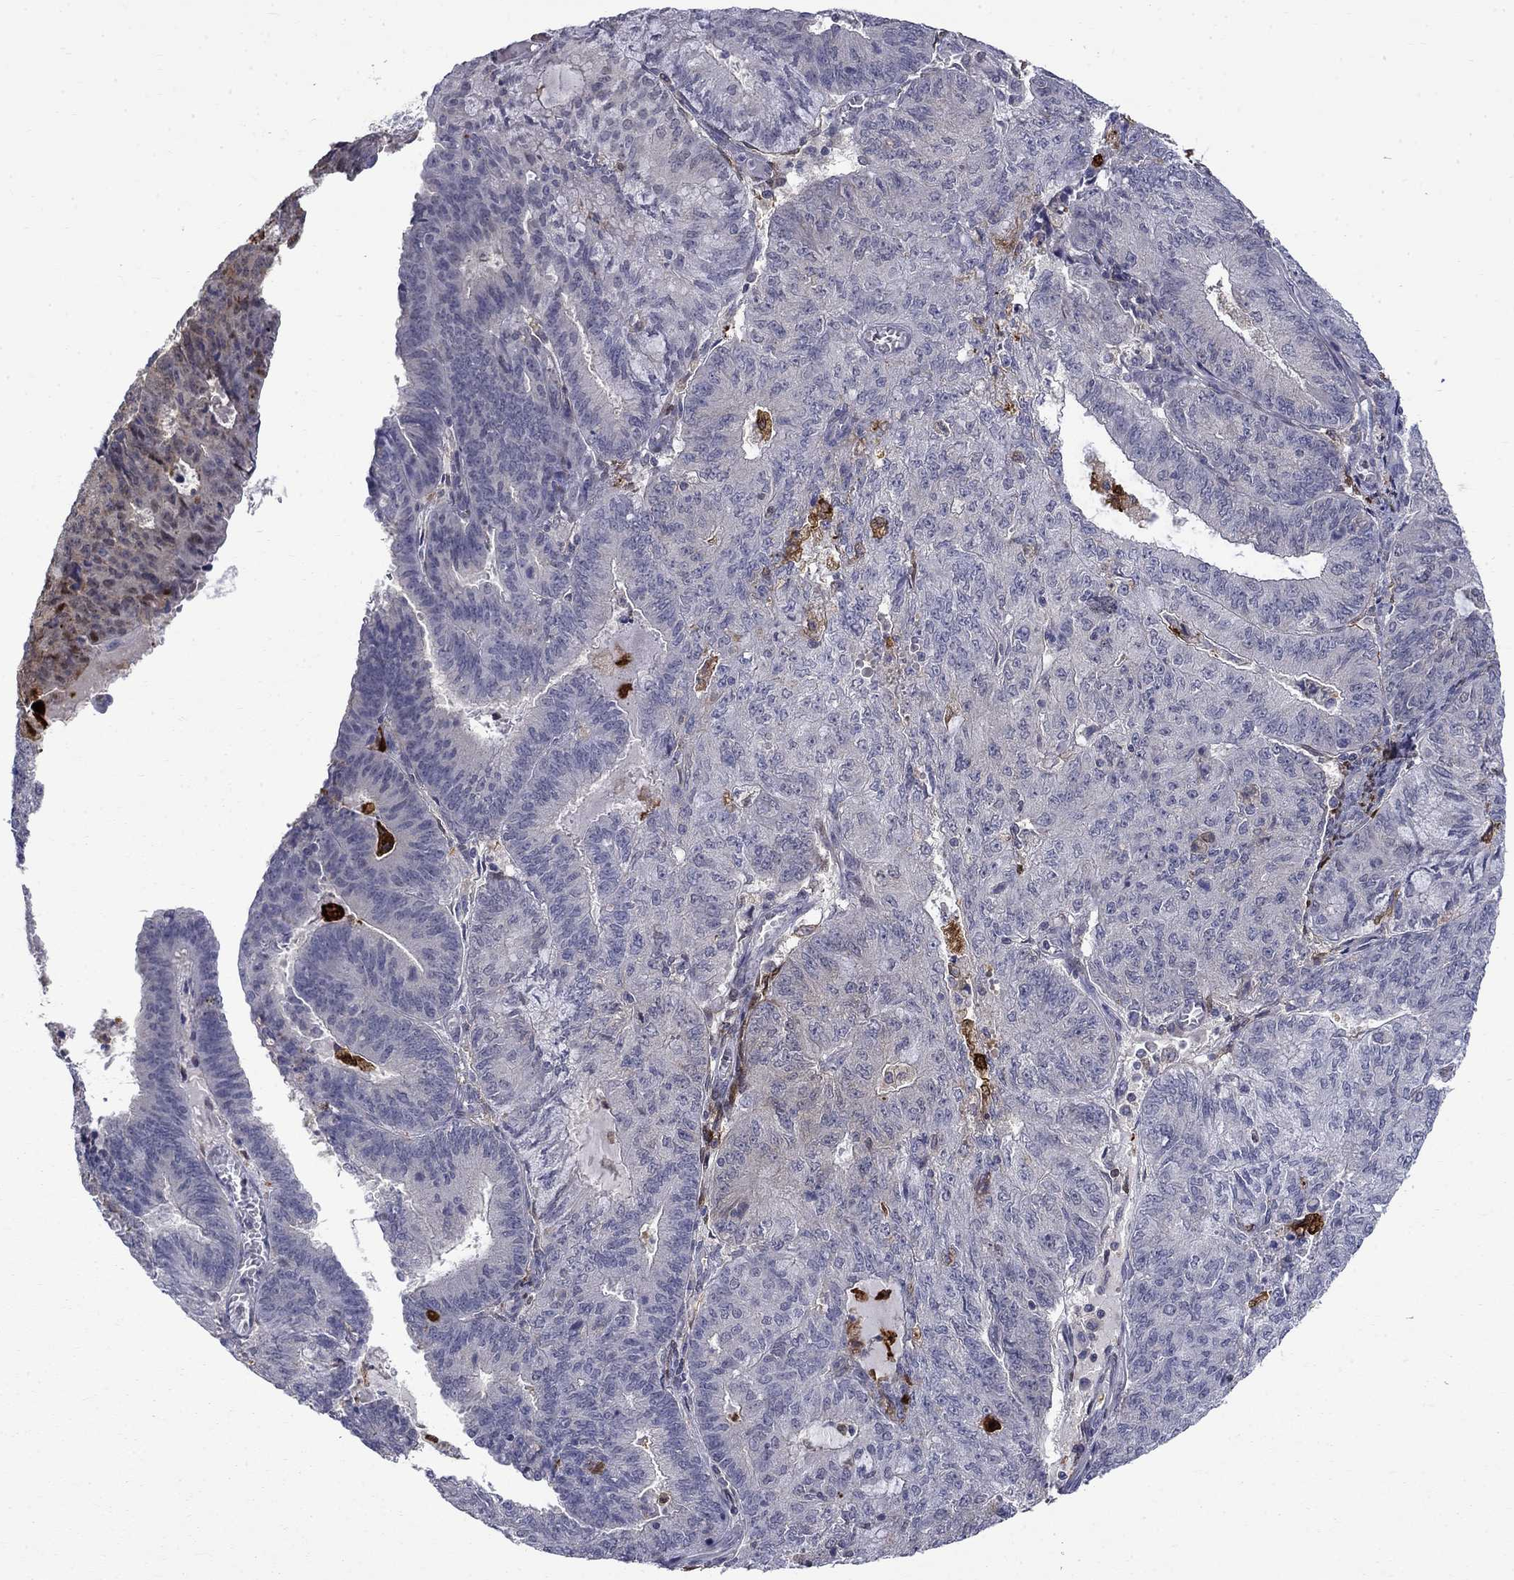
{"staining": {"intensity": "moderate", "quantity": "<25%", "location": "cytoplasmic/membranous,nuclear"}, "tissue": "endometrial cancer", "cell_type": "Tumor cells", "image_type": "cancer", "snomed": [{"axis": "morphology", "description": "Adenocarcinoma, NOS"}, {"axis": "topography", "description": "Endometrium"}], "caption": "This is a micrograph of IHC staining of endometrial adenocarcinoma, which shows moderate staining in the cytoplasmic/membranous and nuclear of tumor cells.", "gene": "PCBP3", "patient": {"sex": "female", "age": 82}}